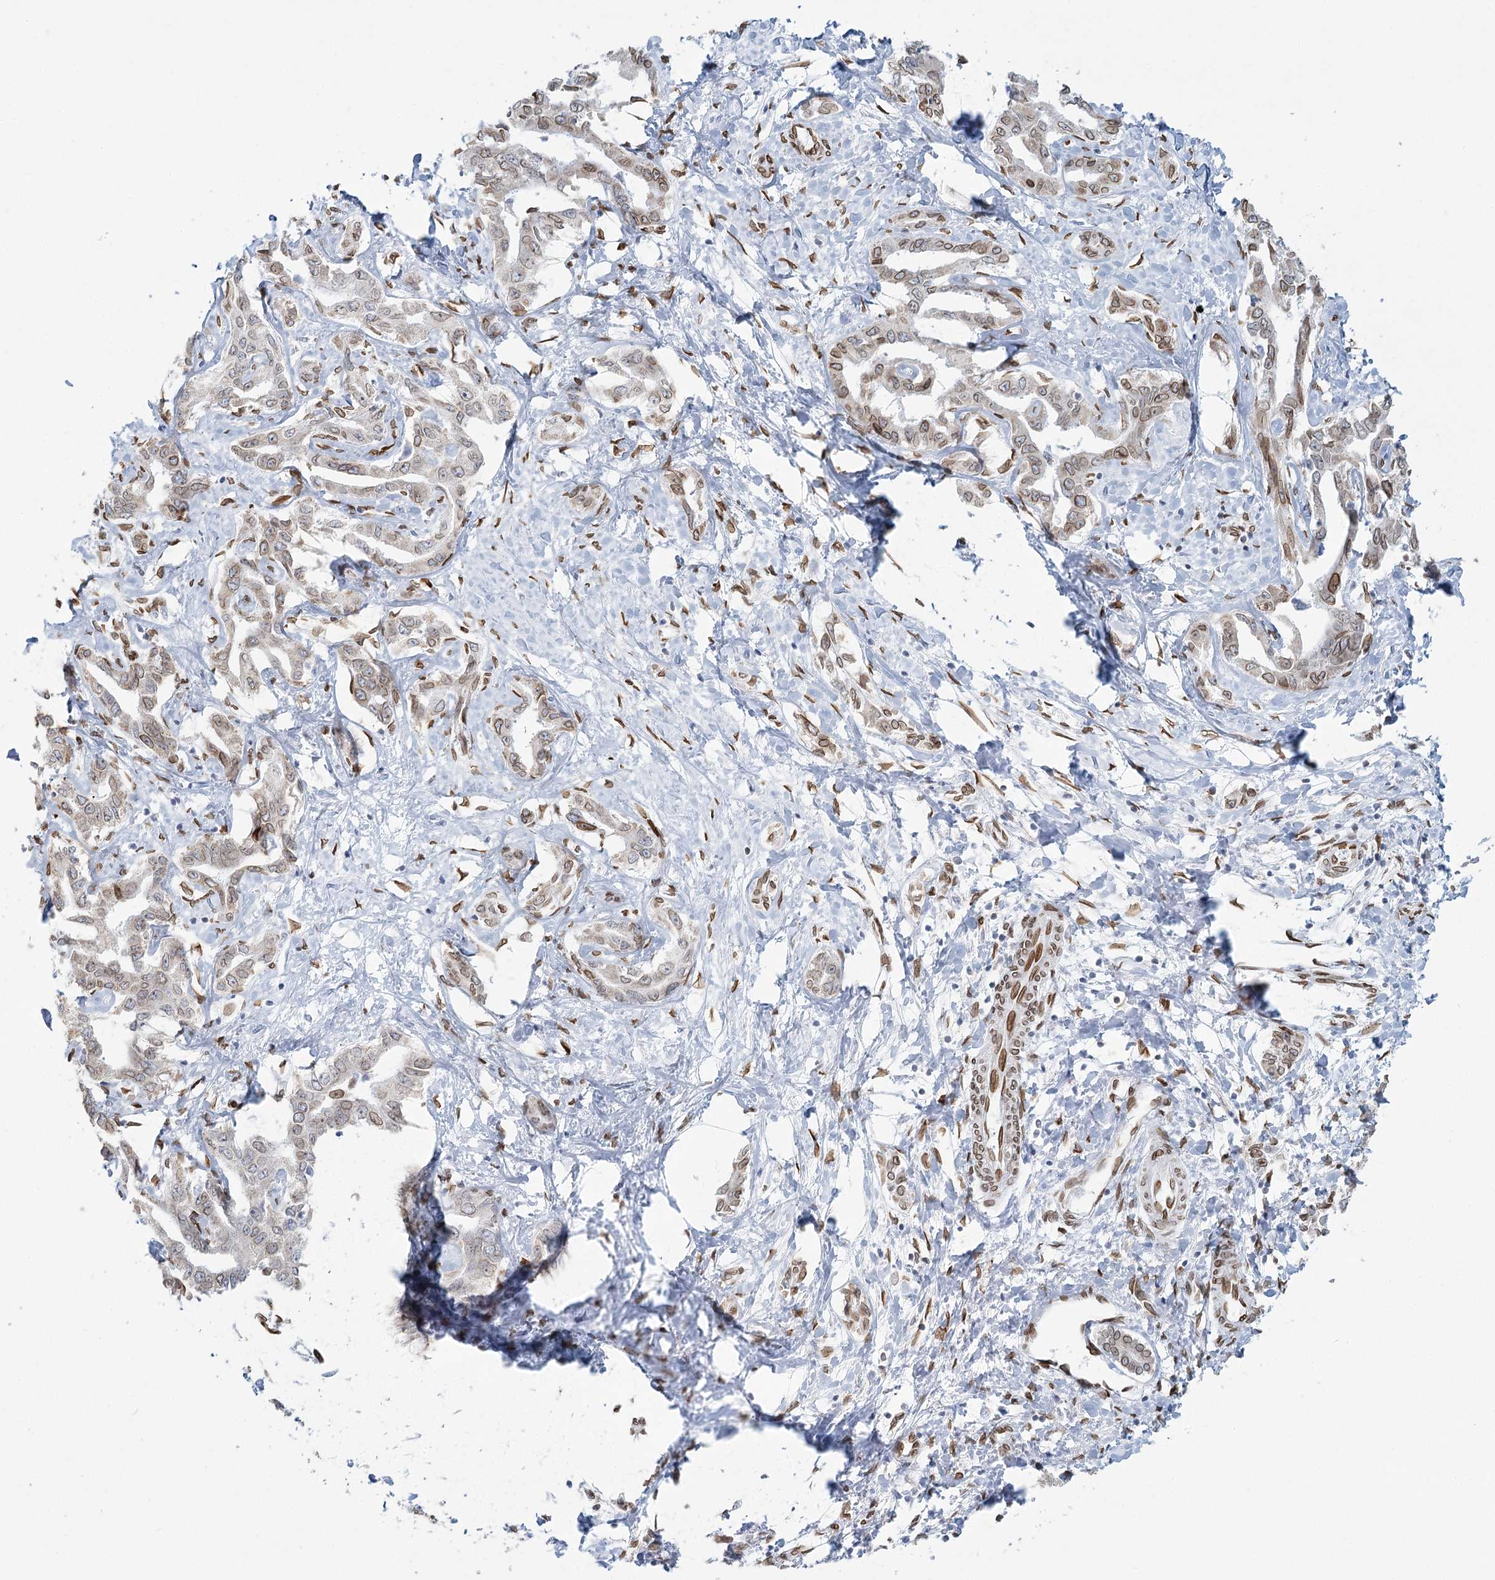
{"staining": {"intensity": "moderate", "quantity": "25%-75%", "location": "cytoplasmic/membranous,nuclear"}, "tissue": "liver cancer", "cell_type": "Tumor cells", "image_type": "cancer", "snomed": [{"axis": "morphology", "description": "Cholangiocarcinoma"}, {"axis": "topography", "description": "Liver"}], "caption": "High-power microscopy captured an immunohistochemistry histopathology image of cholangiocarcinoma (liver), revealing moderate cytoplasmic/membranous and nuclear positivity in approximately 25%-75% of tumor cells.", "gene": "VWA5A", "patient": {"sex": "male", "age": 59}}